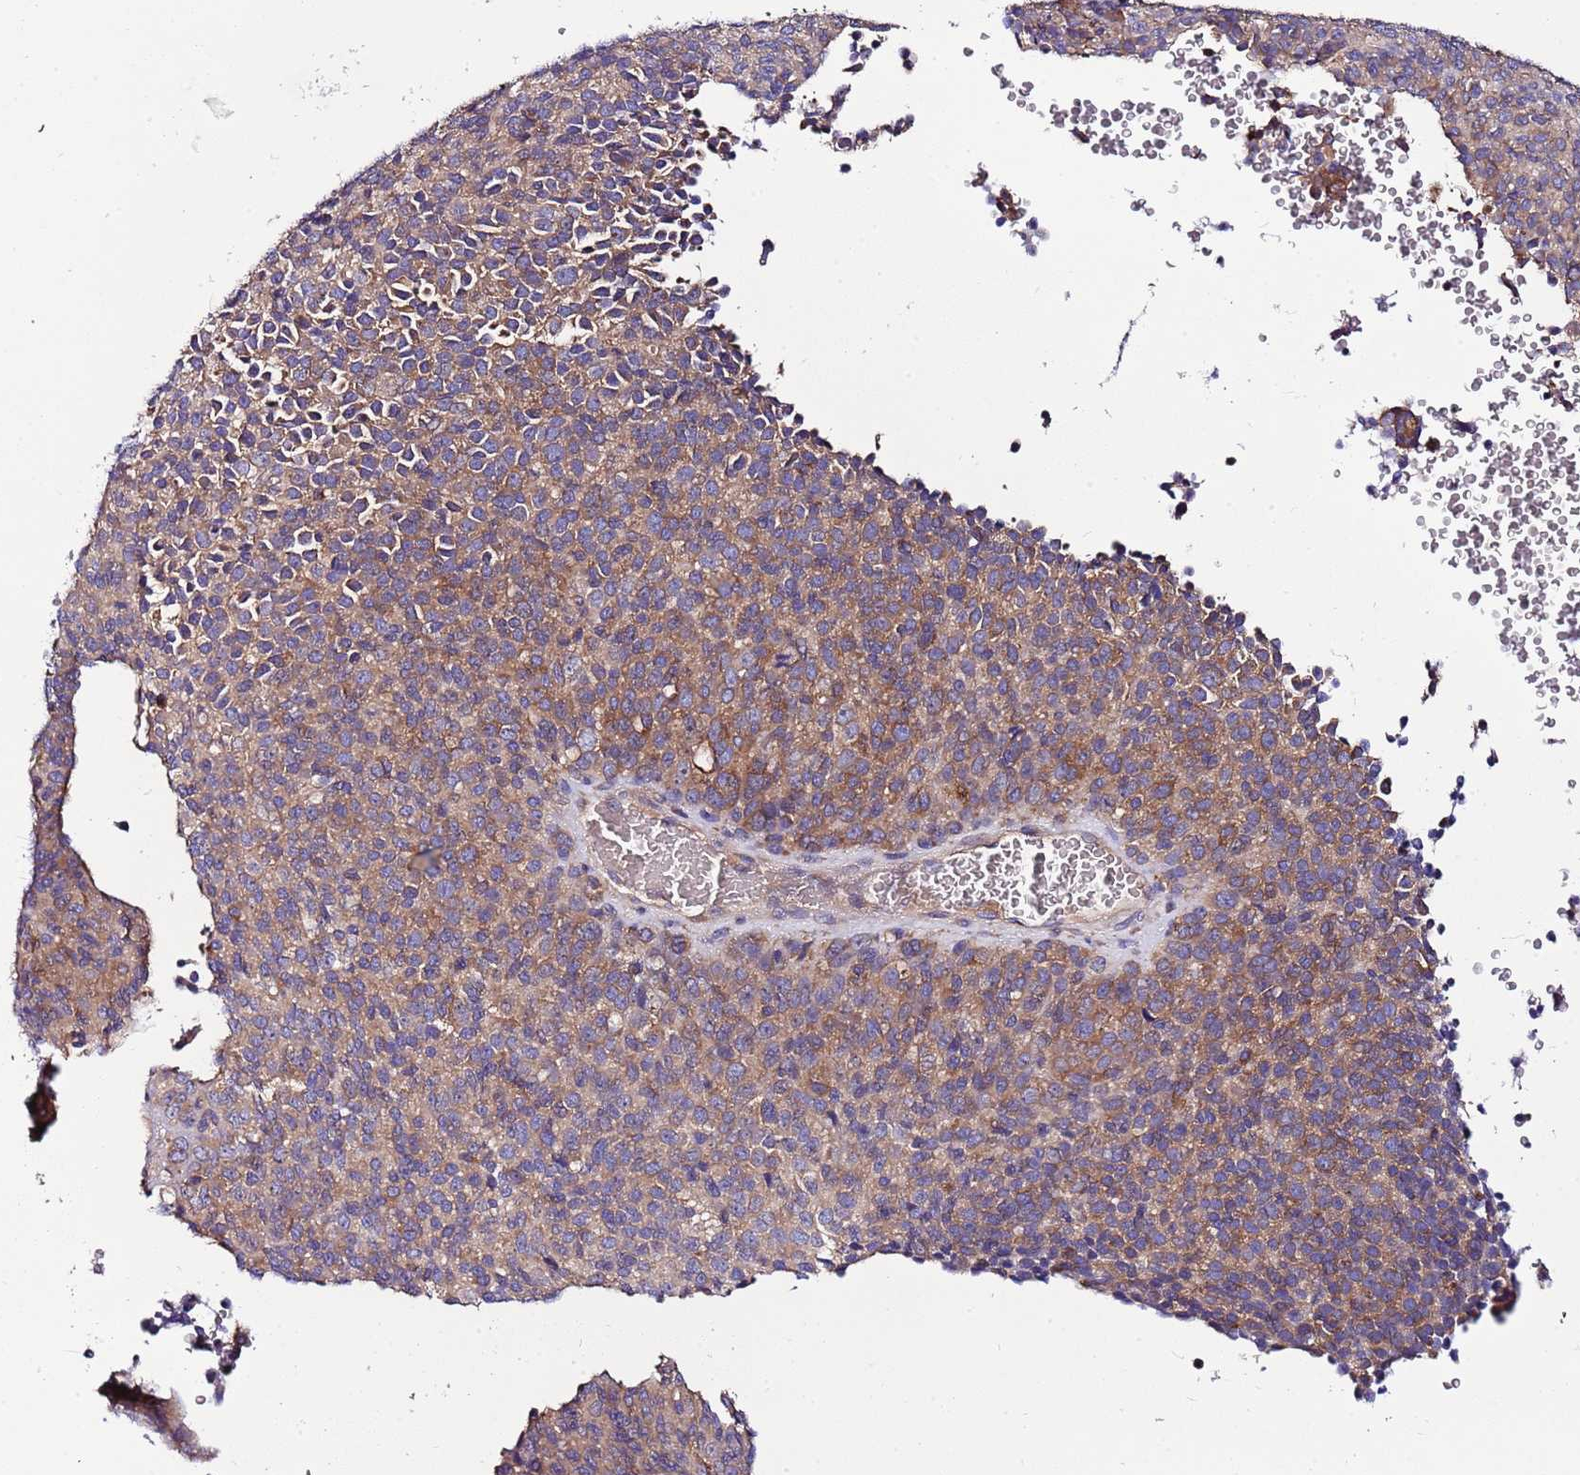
{"staining": {"intensity": "moderate", "quantity": "25%-75%", "location": "cytoplasmic/membranous"}, "tissue": "melanoma", "cell_type": "Tumor cells", "image_type": "cancer", "snomed": [{"axis": "morphology", "description": "Malignant melanoma, Metastatic site"}, {"axis": "topography", "description": "Brain"}], "caption": "High-power microscopy captured an IHC image of malignant melanoma (metastatic site), revealing moderate cytoplasmic/membranous expression in approximately 25%-75% of tumor cells.", "gene": "ATXN2L", "patient": {"sex": "female", "age": 56}}